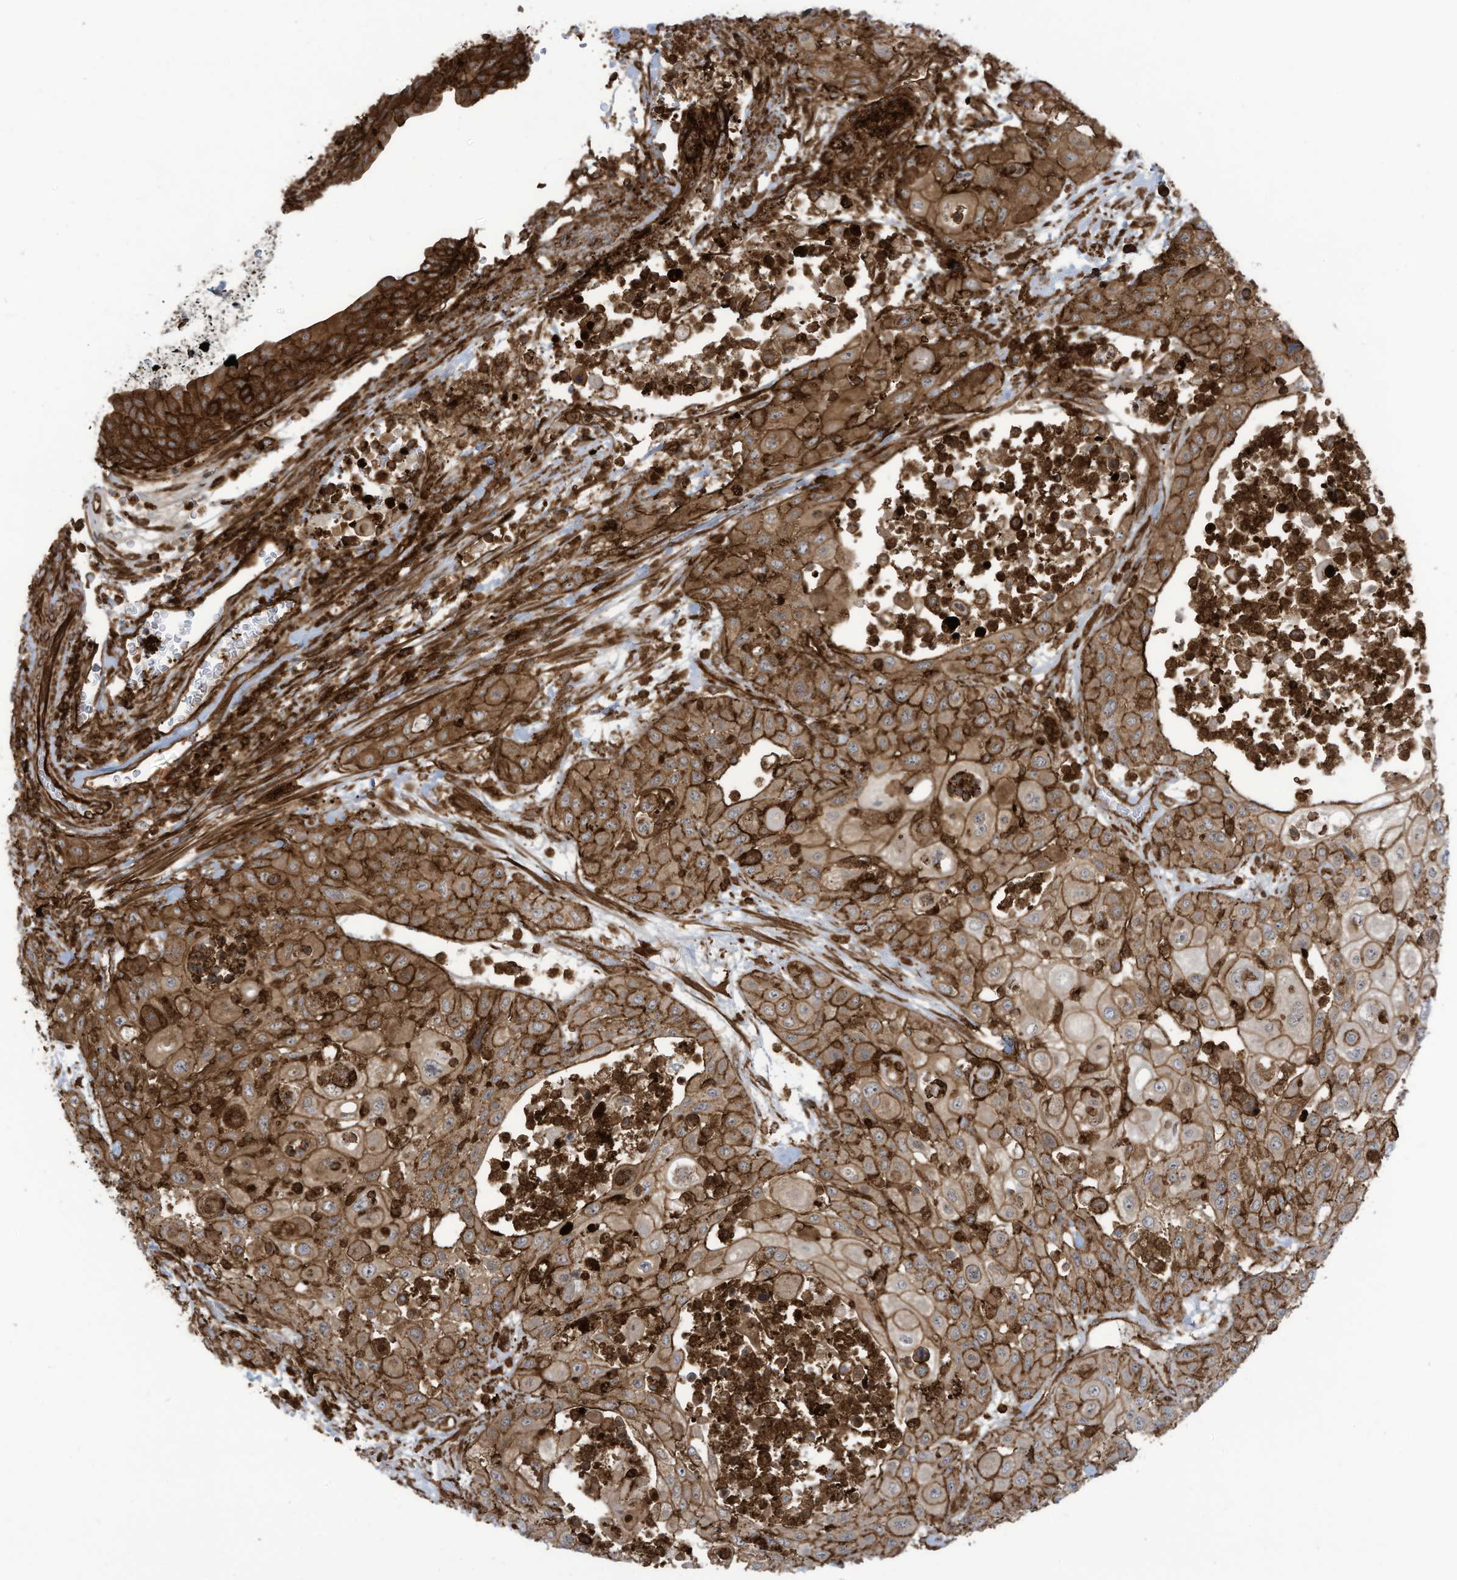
{"staining": {"intensity": "strong", "quantity": ">75%", "location": "cytoplasmic/membranous"}, "tissue": "urothelial cancer", "cell_type": "Tumor cells", "image_type": "cancer", "snomed": [{"axis": "morphology", "description": "Urothelial carcinoma, High grade"}, {"axis": "topography", "description": "Urinary bladder"}], "caption": "Human urothelial cancer stained with a brown dye exhibits strong cytoplasmic/membranous positive staining in about >75% of tumor cells.", "gene": "SLC9A2", "patient": {"sex": "female", "age": 79}}